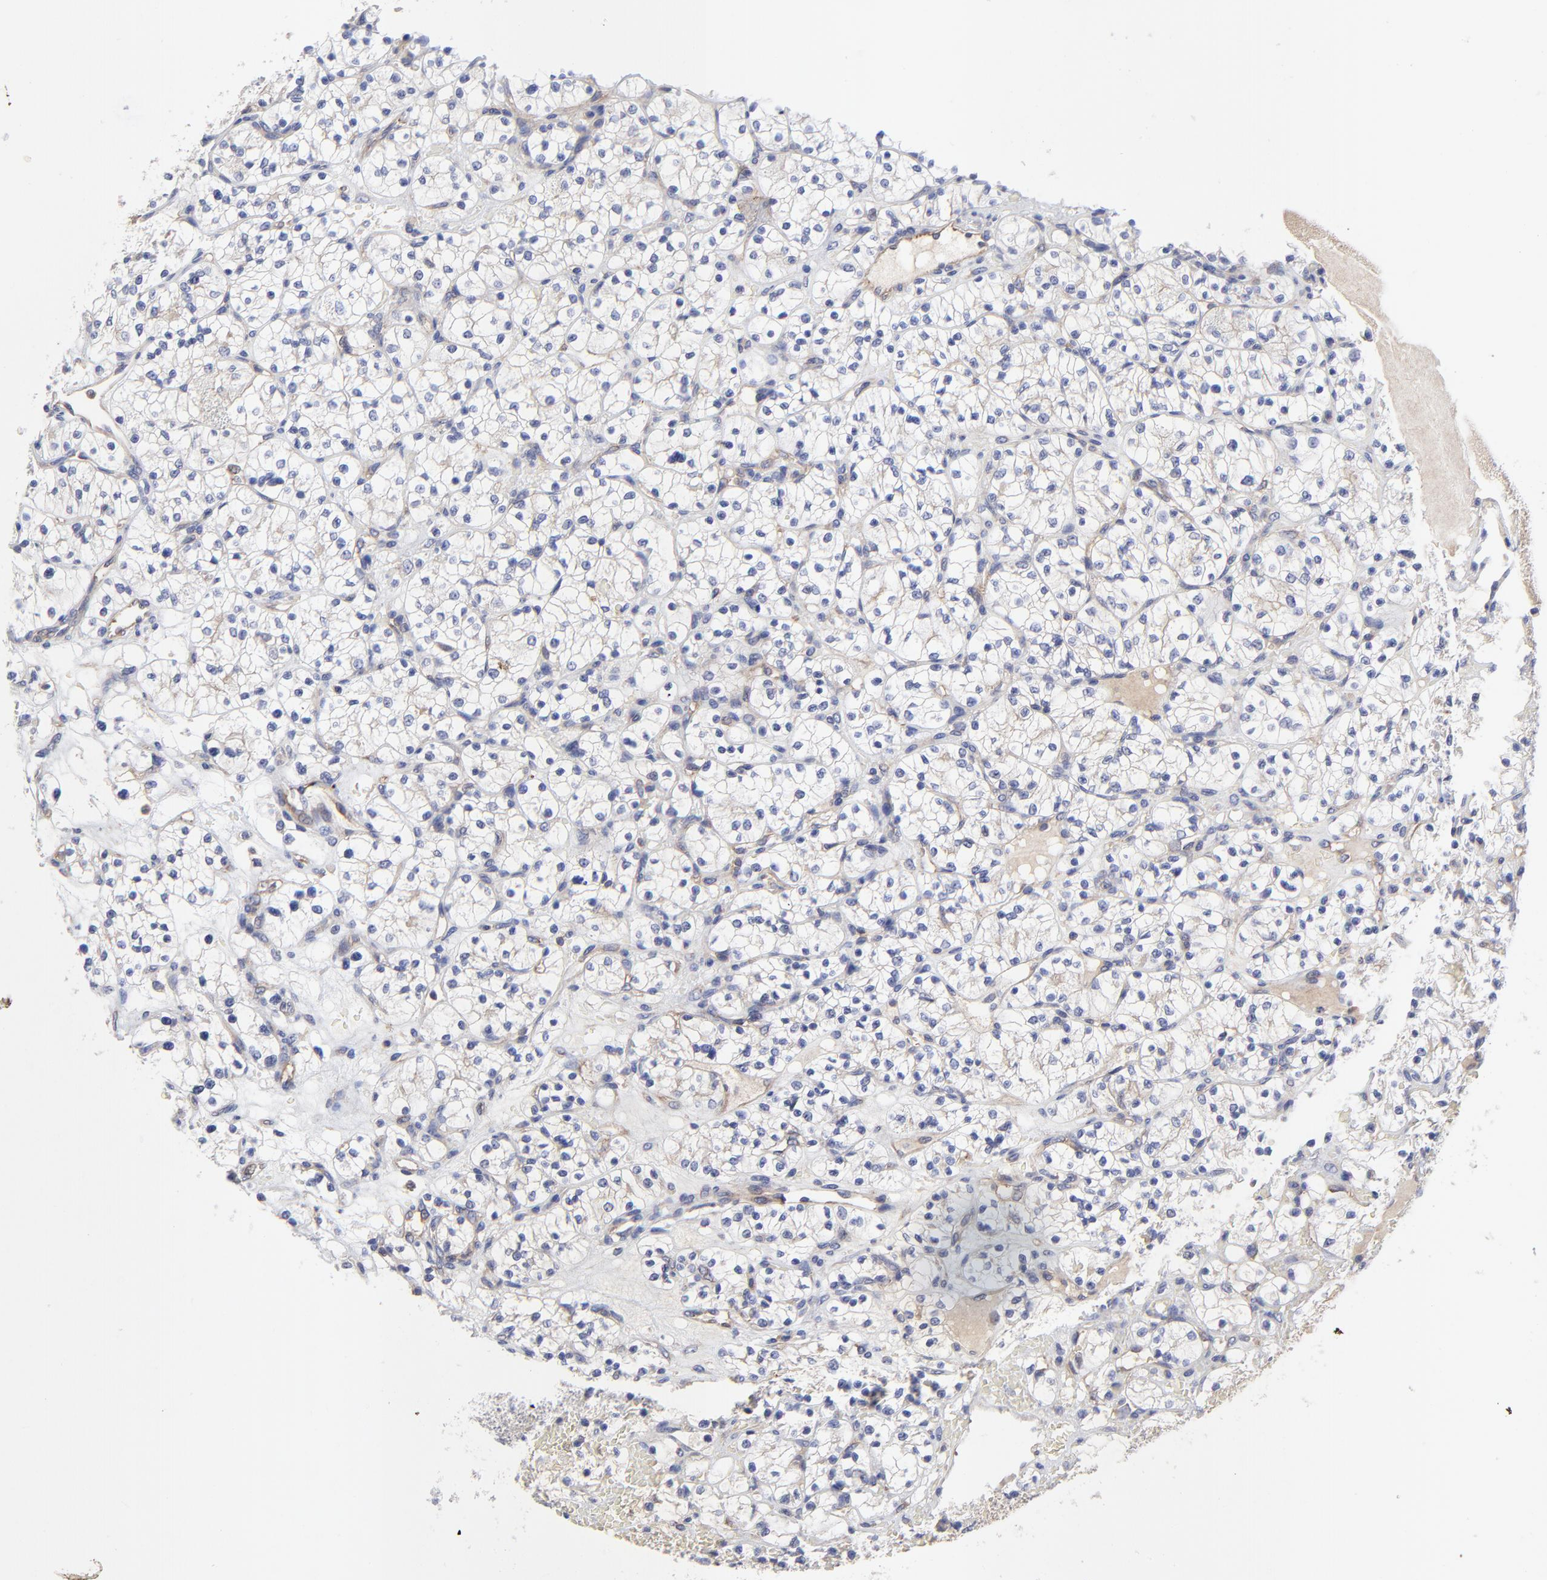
{"staining": {"intensity": "negative", "quantity": "none", "location": "none"}, "tissue": "renal cancer", "cell_type": "Tumor cells", "image_type": "cancer", "snomed": [{"axis": "morphology", "description": "Adenocarcinoma, NOS"}, {"axis": "topography", "description": "Kidney"}], "caption": "The IHC photomicrograph has no significant positivity in tumor cells of renal cancer (adenocarcinoma) tissue.", "gene": "SULF2", "patient": {"sex": "female", "age": 60}}